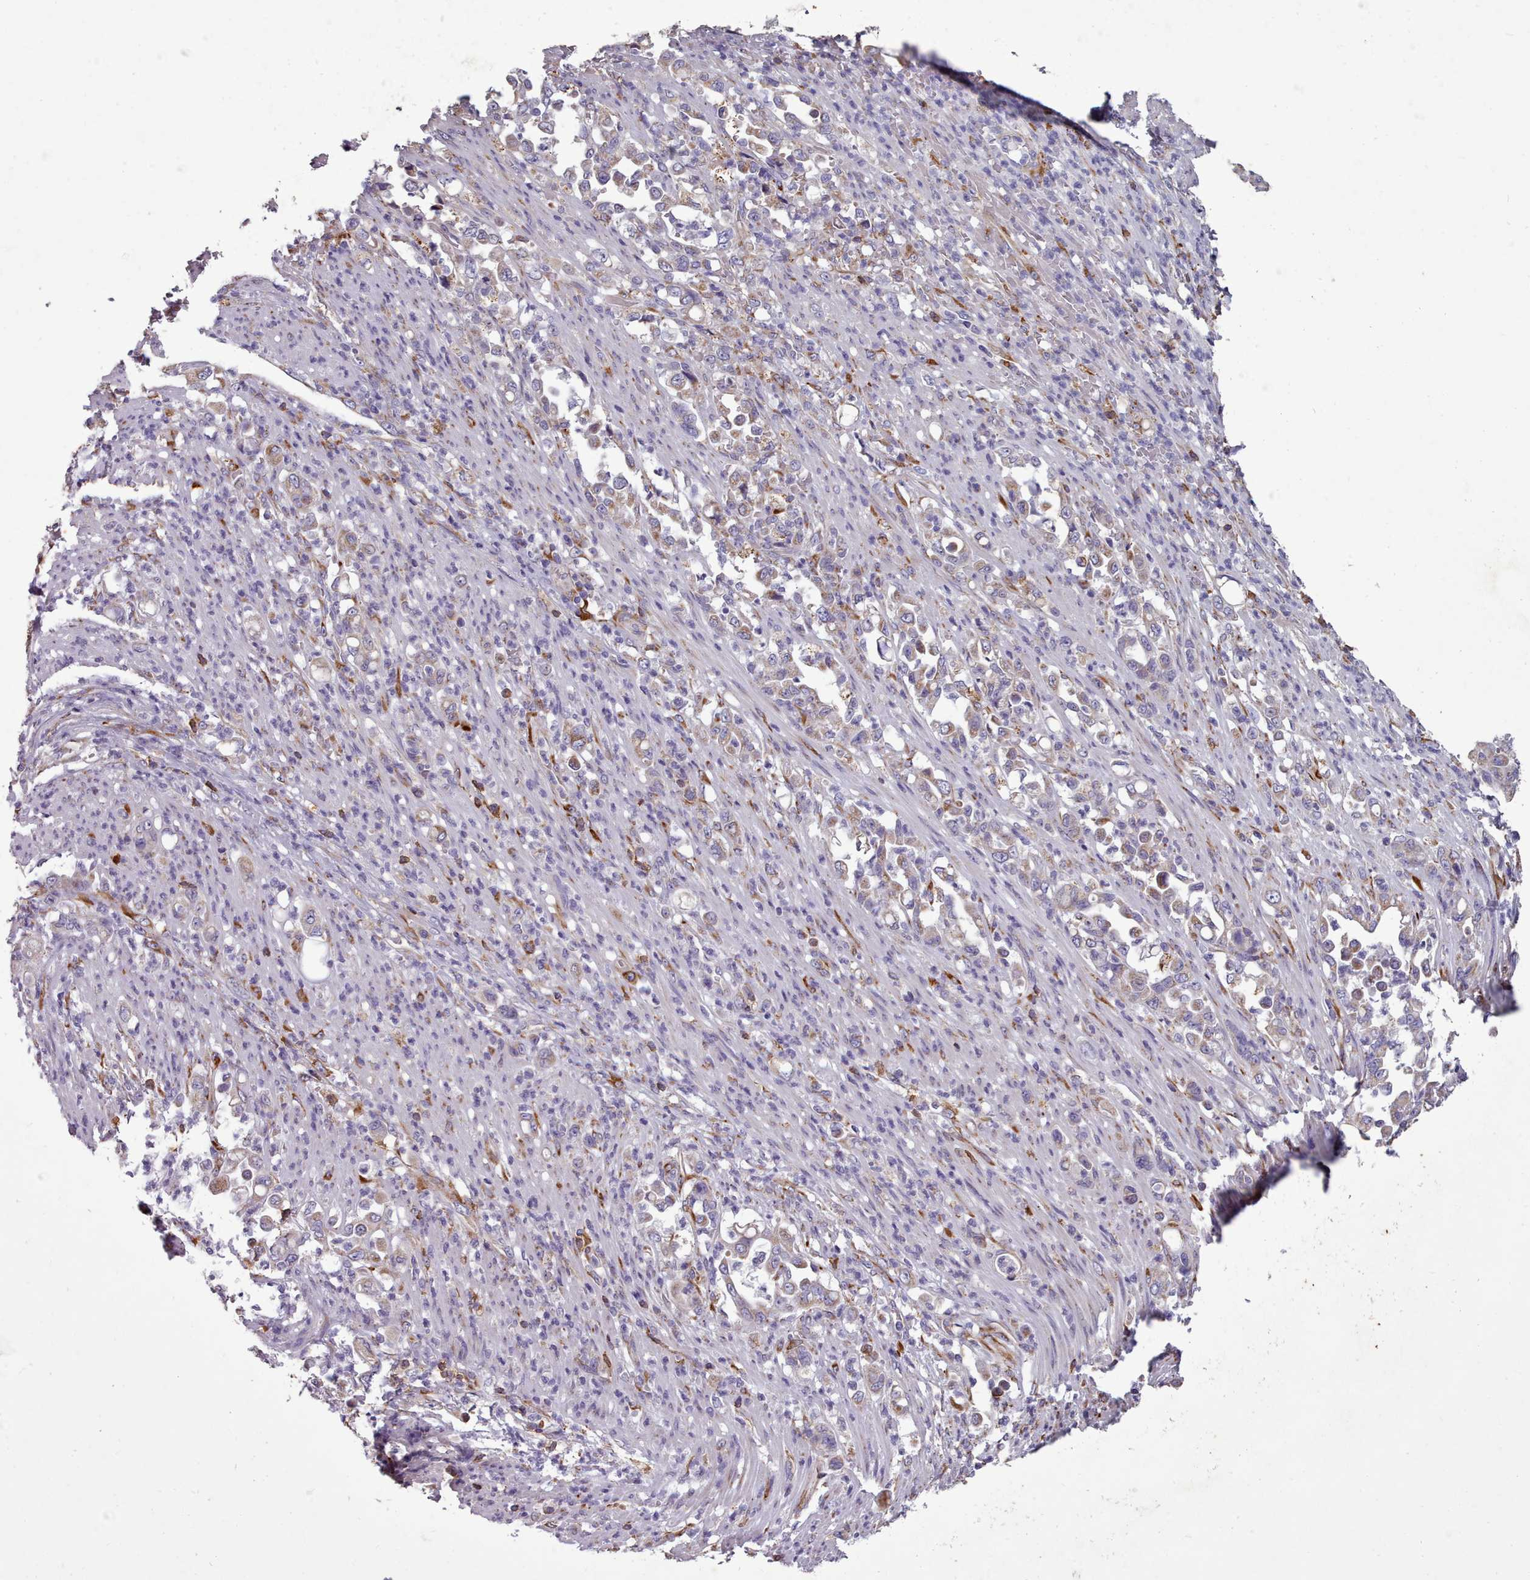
{"staining": {"intensity": "weak", "quantity": "25%-75%", "location": "cytoplasmic/membranous"}, "tissue": "stomach cancer", "cell_type": "Tumor cells", "image_type": "cancer", "snomed": [{"axis": "morphology", "description": "Normal tissue, NOS"}, {"axis": "morphology", "description": "Adenocarcinoma, NOS"}, {"axis": "topography", "description": "Stomach"}], "caption": "Tumor cells exhibit low levels of weak cytoplasmic/membranous staining in approximately 25%-75% of cells in human stomach cancer.", "gene": "FKBP10", "patient": {"sex": "female", "age": 79}}